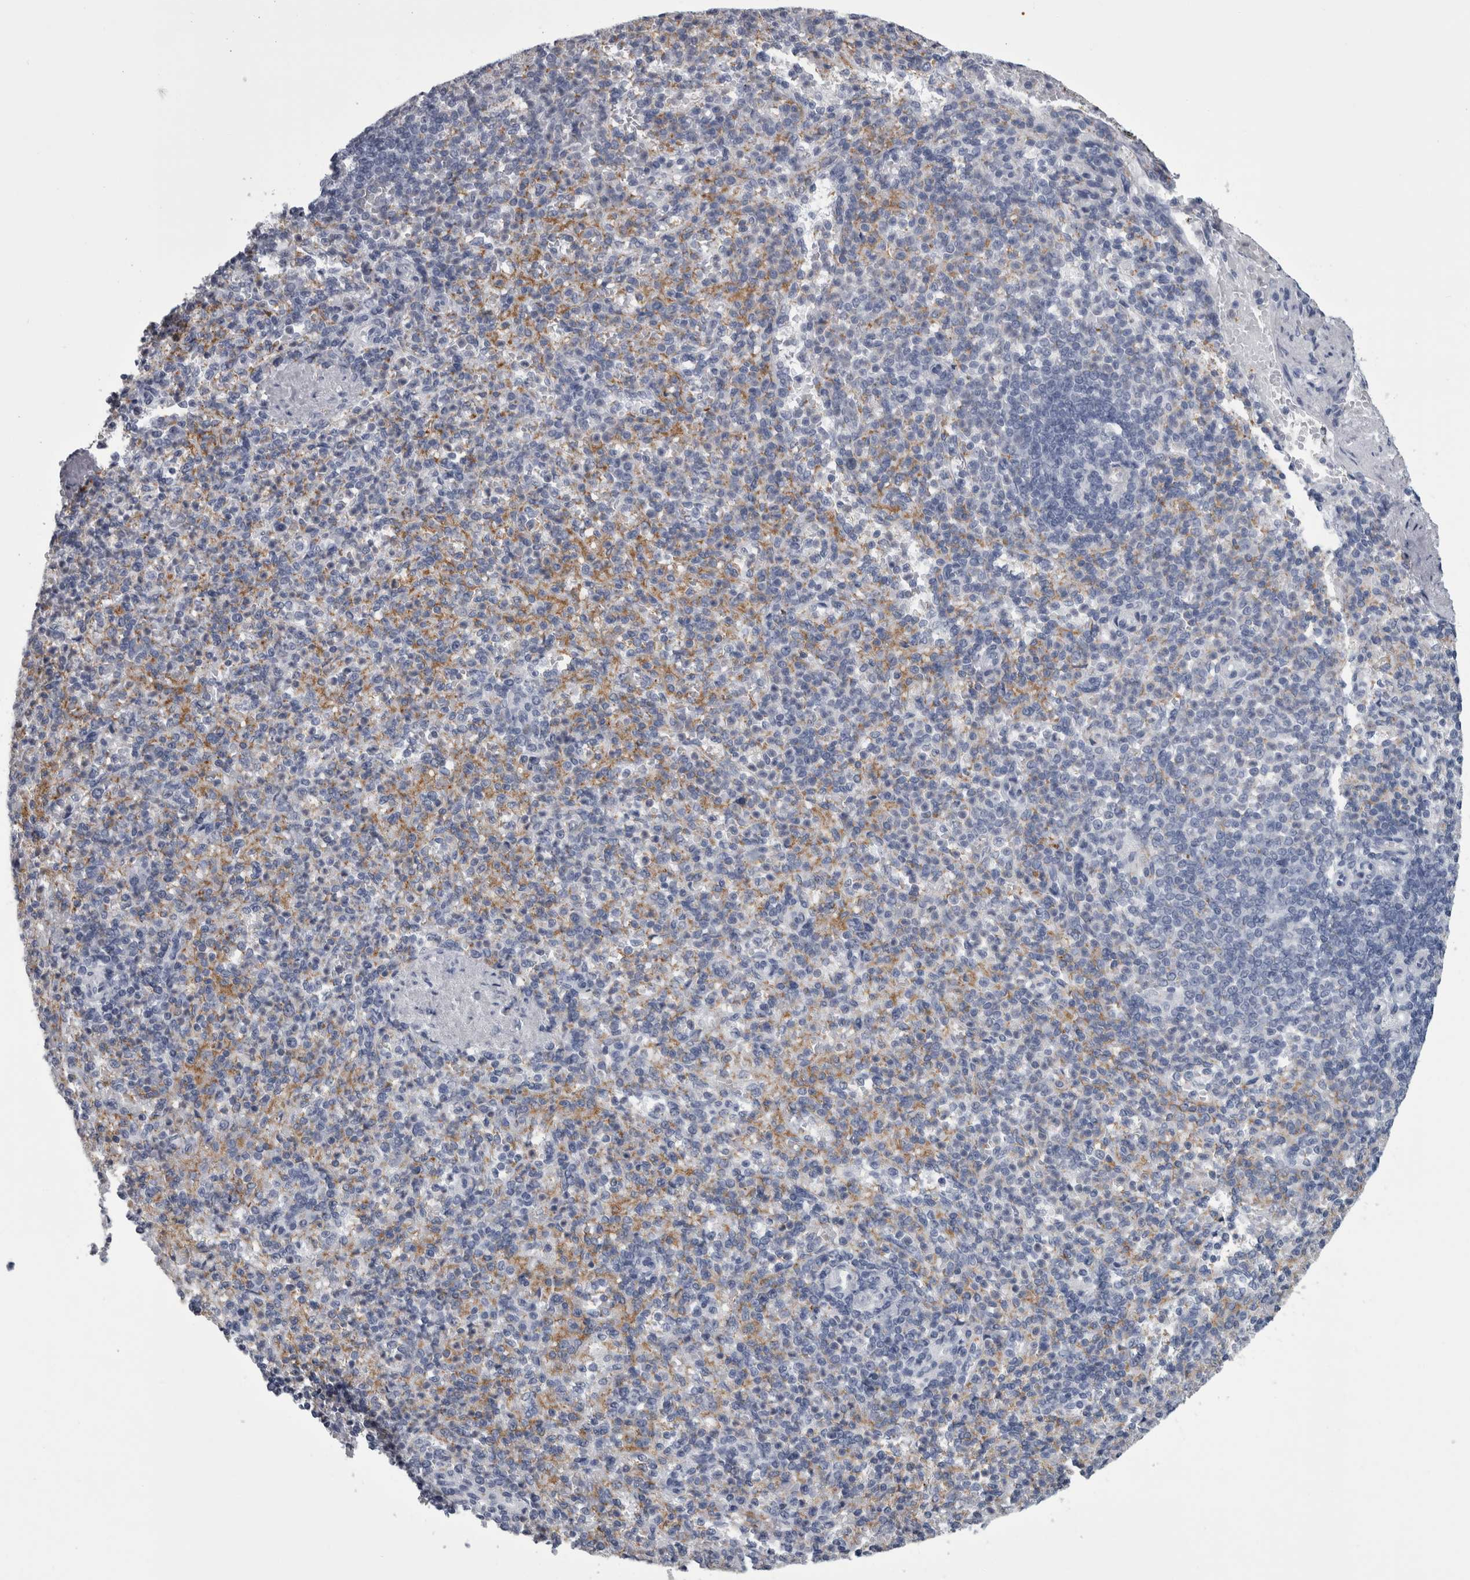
{"staining": {"intensity": "negative", "quantity": "none", "location": "none"}, "tissue": "spleen", "cell_type": "Cells in red pulp", "image_type": "normal", "snomed": [{"axis": "morphology", "description": "Normal tissue, NOS"}, {"axis": "topography", "description": "Spleen"}], "caption": "Cells in red pulp are negative for brown protein staining in normal spleen. (DAB (3,3'-diaminobenzidine) IHC with hematoxylin counter stain).", "gene": "ALDH8A1", "patient": {"sex": "female", "age": 74}}